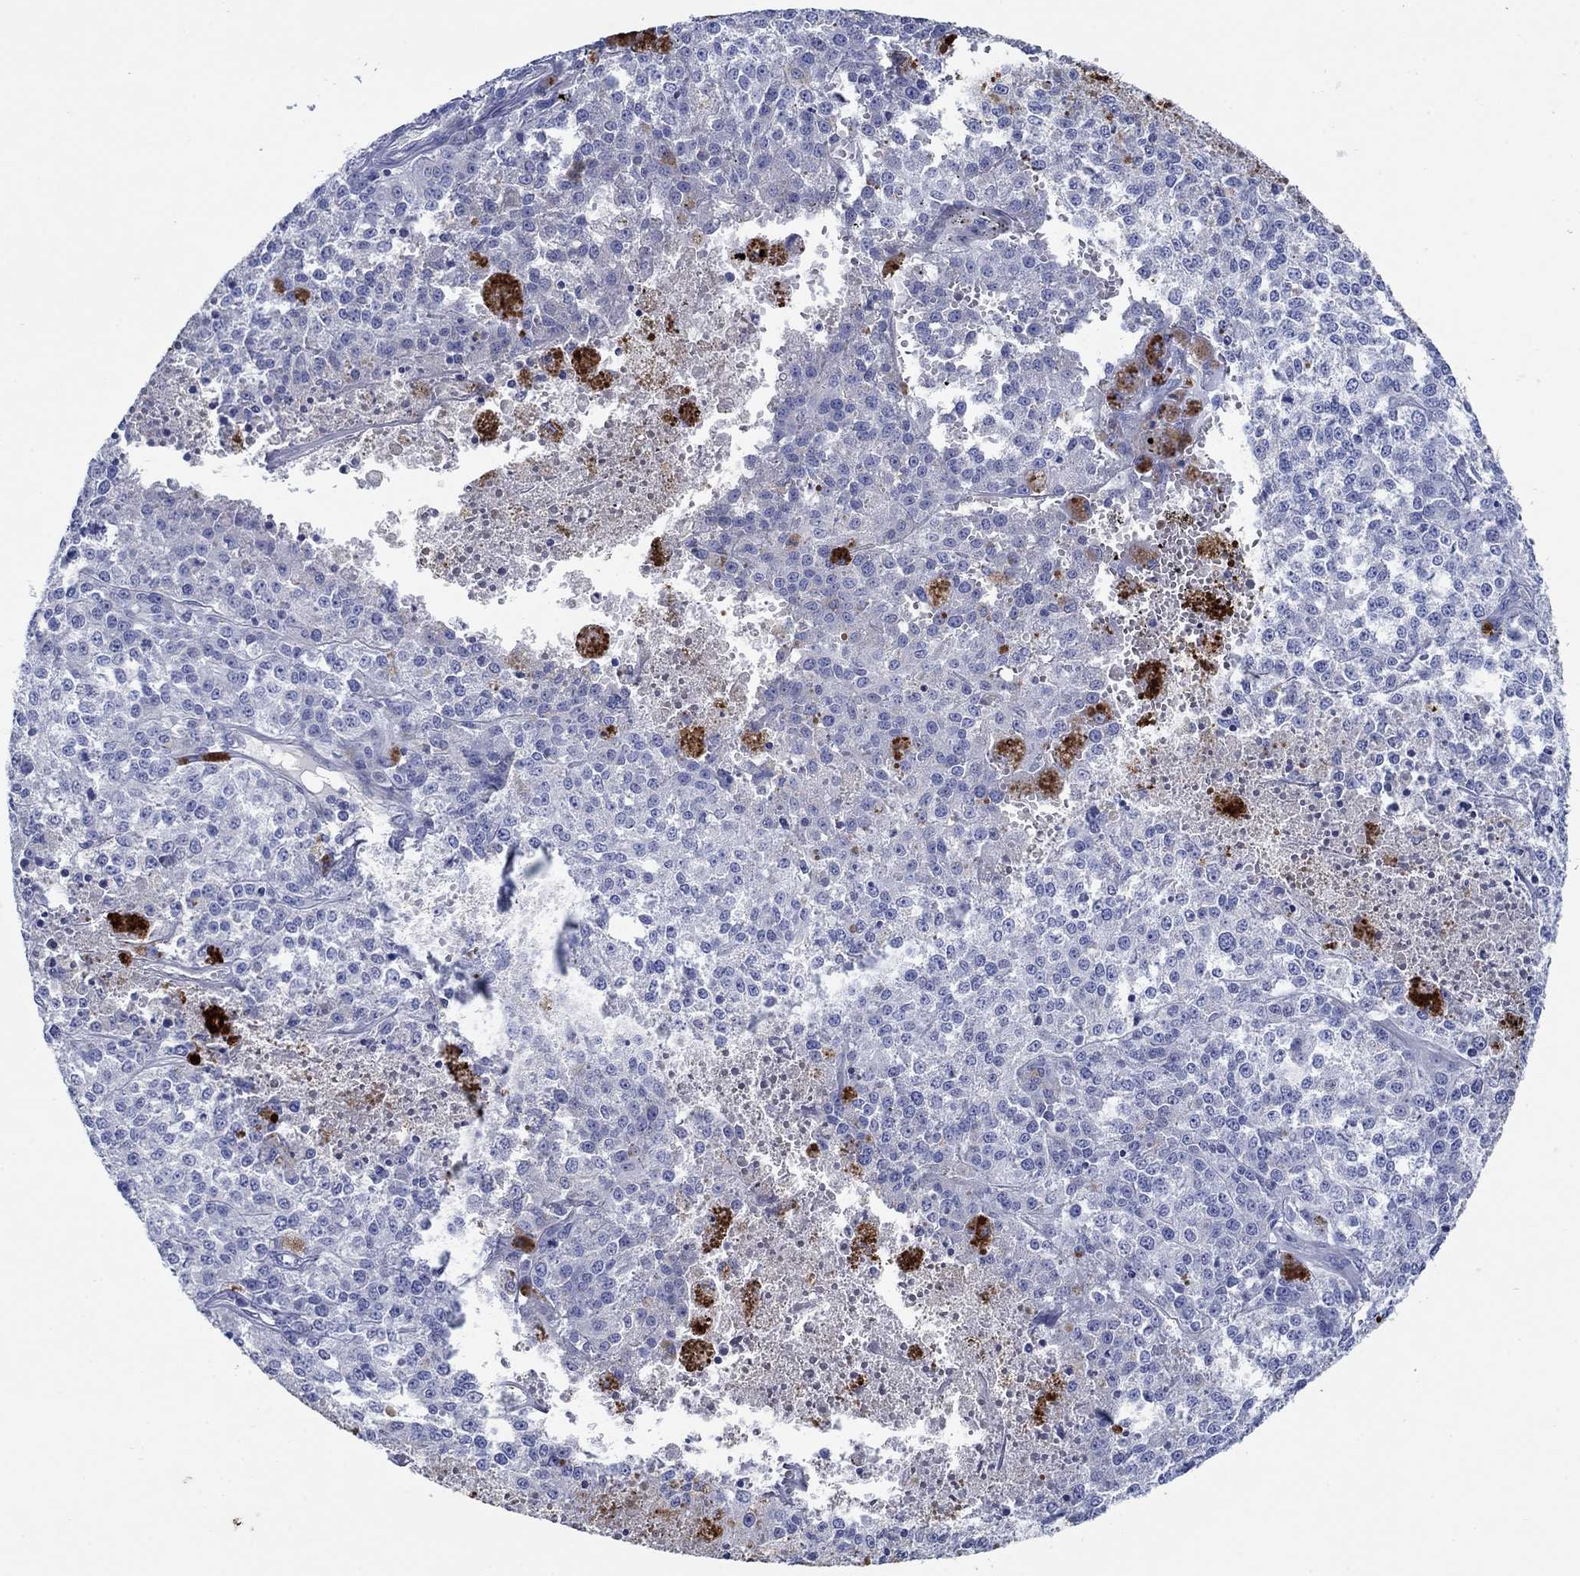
{"staining": {"intensity": "negative", "quantity": "none", "location": "none"}, "tissue": "melanoma", "cell_type": "Tumor cells", "image_type": "cancer", "snomed": [{"axis": "morphology", "description": "Malignant melanoma, Metastatic site"}, {"axis": "topography", "description": "Lymph node"}], "caption": "Tumor cells are negative for protein expression in human malignant melanoma (metastatic site).", "gene": "TRIM16", "patient": {"sex": "female", "age": 64}}